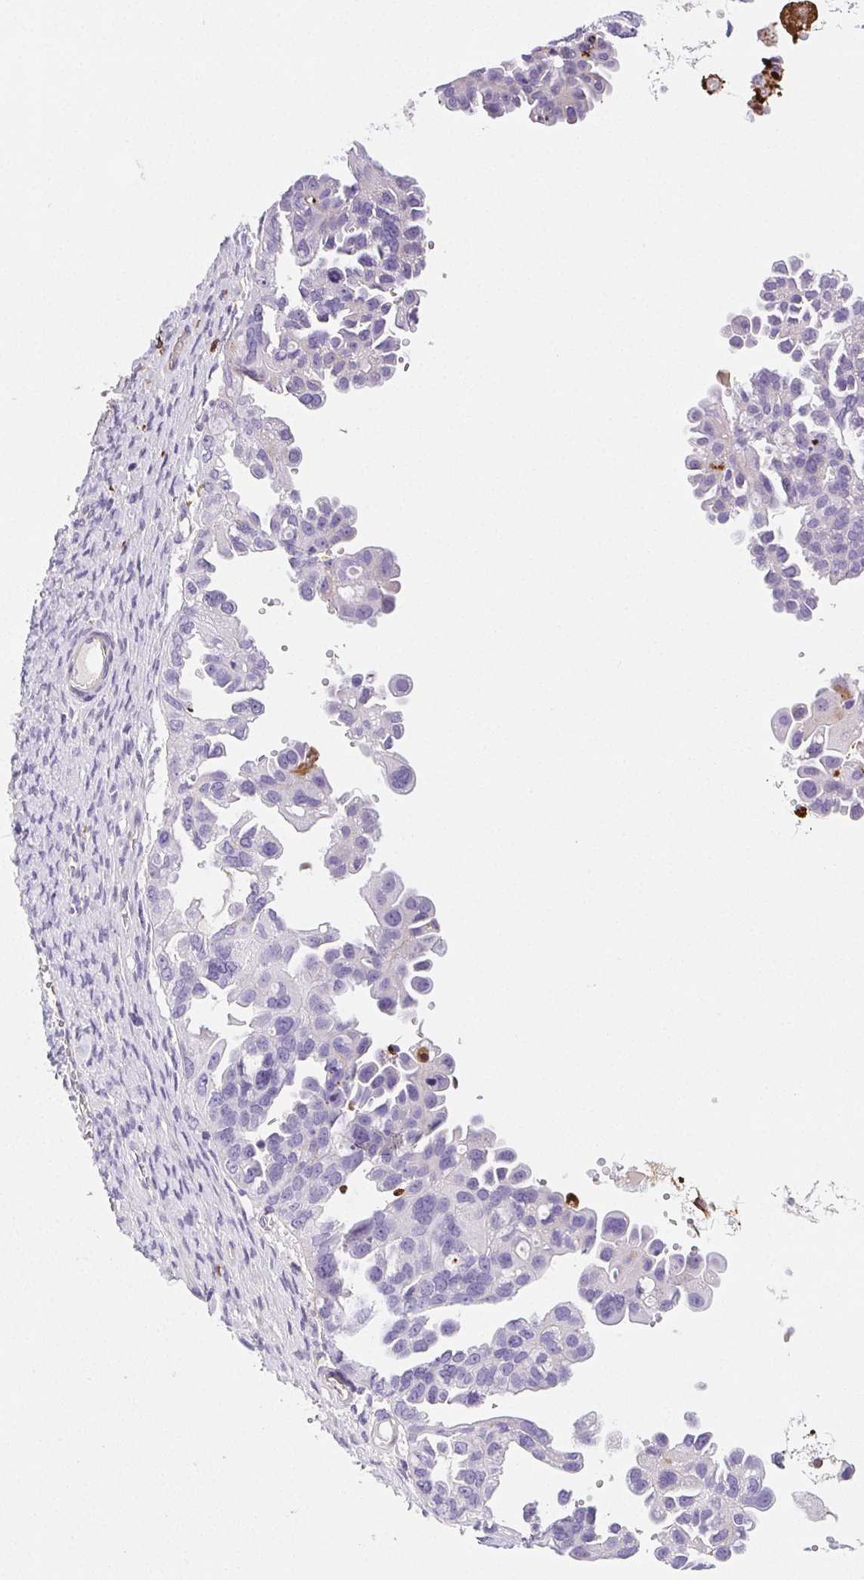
{"staining": {"intensity": "negative", "quantity": "none", "location": "none"}, "tissue": "ovarian cancer", "cell_type": "Tumor cells", "image_type": "cancer", "snomed": [{"axis": "morphology", "description": "Cystadenocarcinoma, serous, NOS"}, {"axis": "topography", "description": "Ovary"}], "caption": "Photomicrograph shows no protein staining in tumor cells of ovarian cancer (serous cystadenocarcinoma) tissue.", "gene": "VTN", "patient": {"sex": "female", "age": 53}}